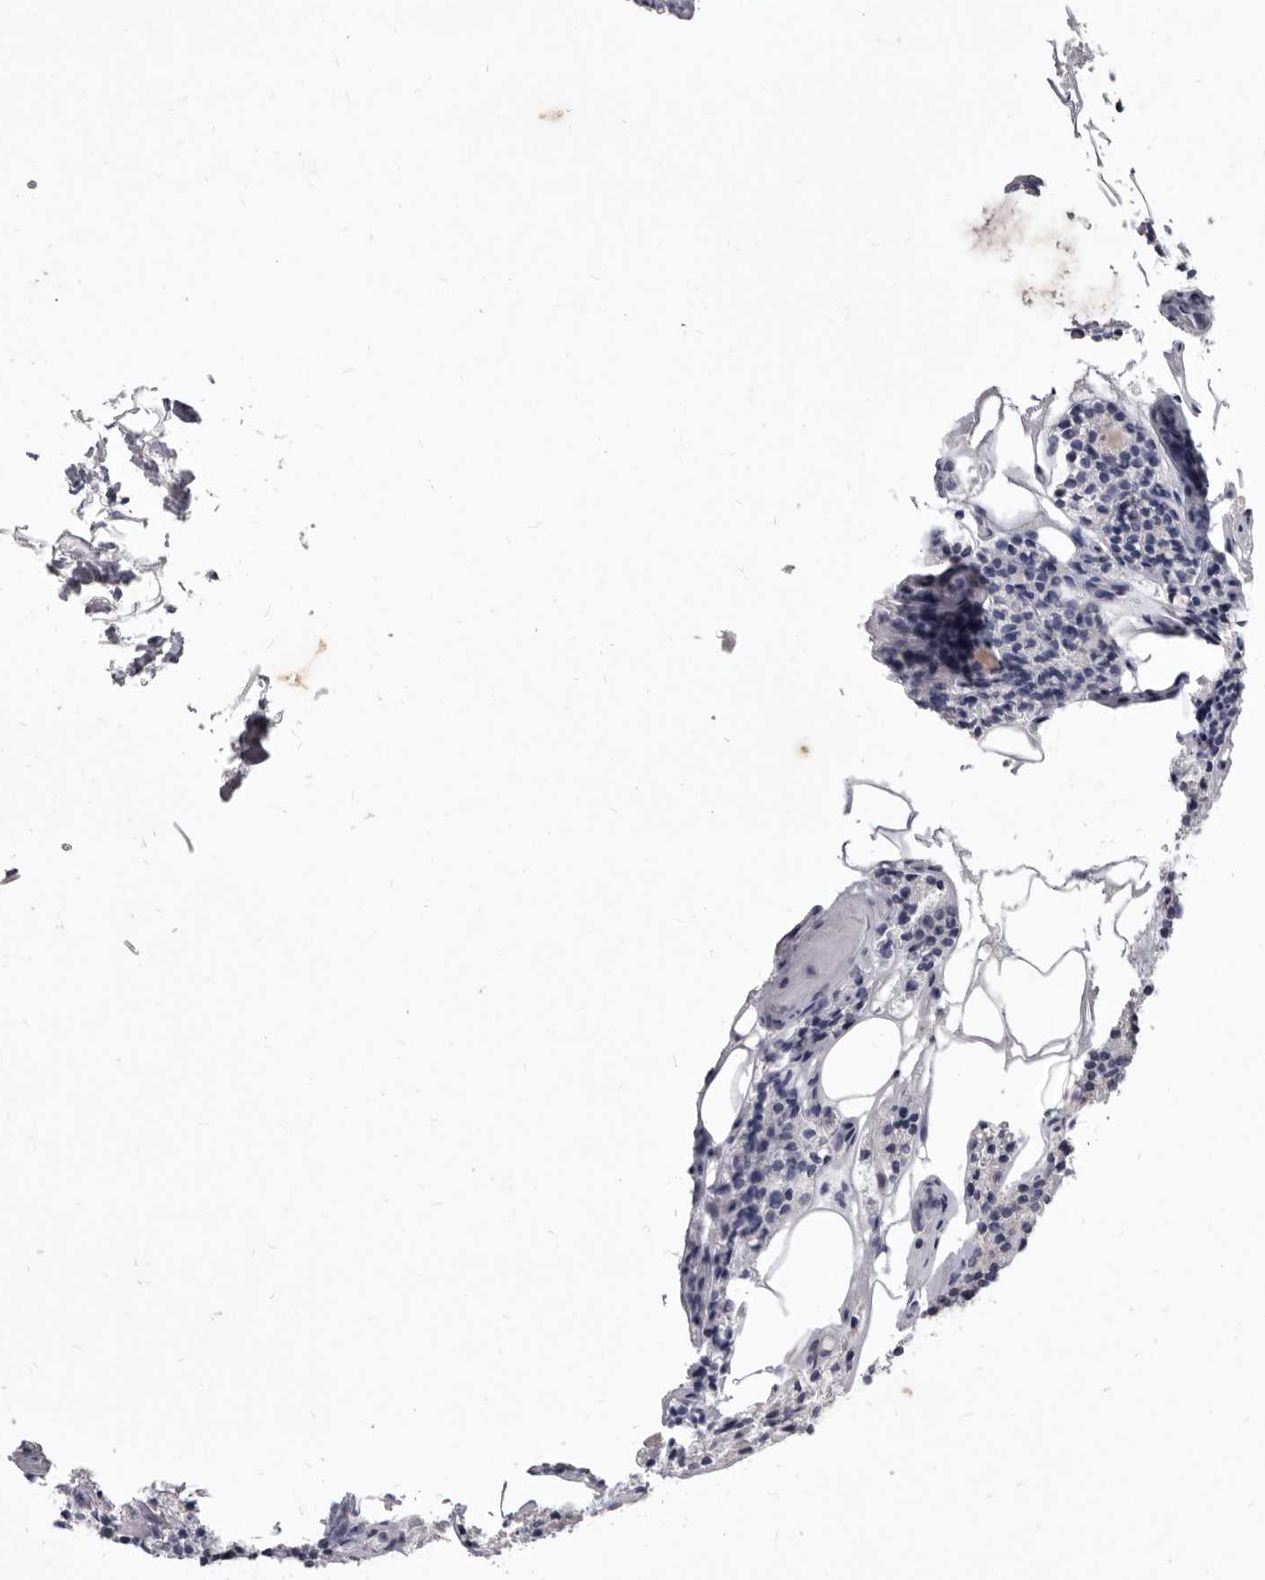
{"staining": {"intensity": "negative", "quantity": "none", "location": "none"}, "tissue": "parathyroid gland", "cell_type": "Glandular cells", "image_type": "normal", "snomed": [{"axis": "morphology", "description": "Normal tissue, NOS"}, {"axis": "topography", "description": "Parathyroid gland"}], "caption": "This is a histopathology image of IHC staining of unremarkable parathyroid gland, which shows no positivity in glandular cells.", "gene": "GSK3B", "patient": {"sex": "female", "age": 71}}